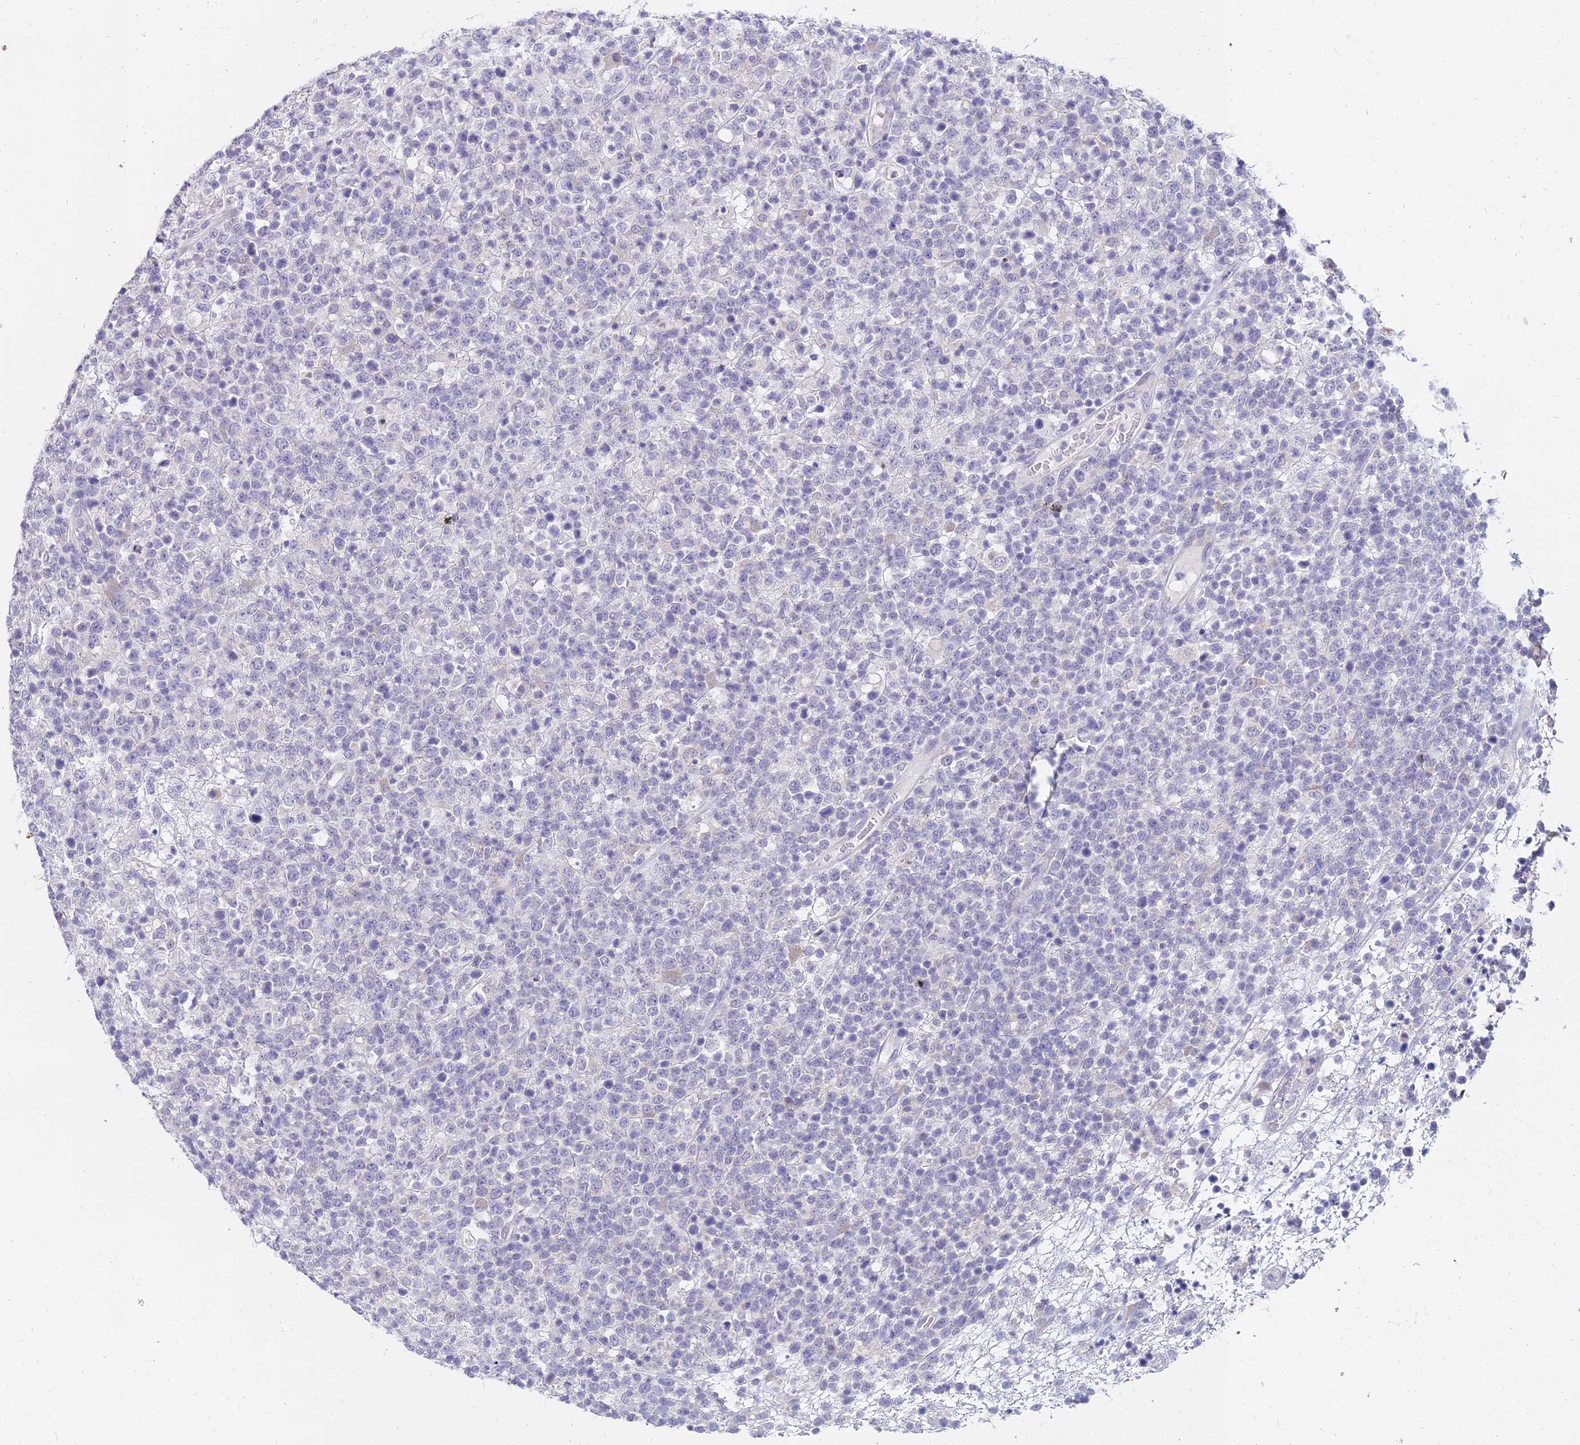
{"staining": {"intensity": "negative", "quantity": "none", "location": "none"}, "tissue": "lymphoma", "cell_type": "Tumor cells", "image_type": "cancer", "snomed": [{"axis": "morphology", "description": "Malignant lymphoma, non-Hodgkin's type, High grade"}, {"axis": "topography", "description": "Colon"}], "caption": "Tumor cells show no significant expression in lymphoma.", "gene": "NPY", "patient": {"sex": "female", "age": 53}}